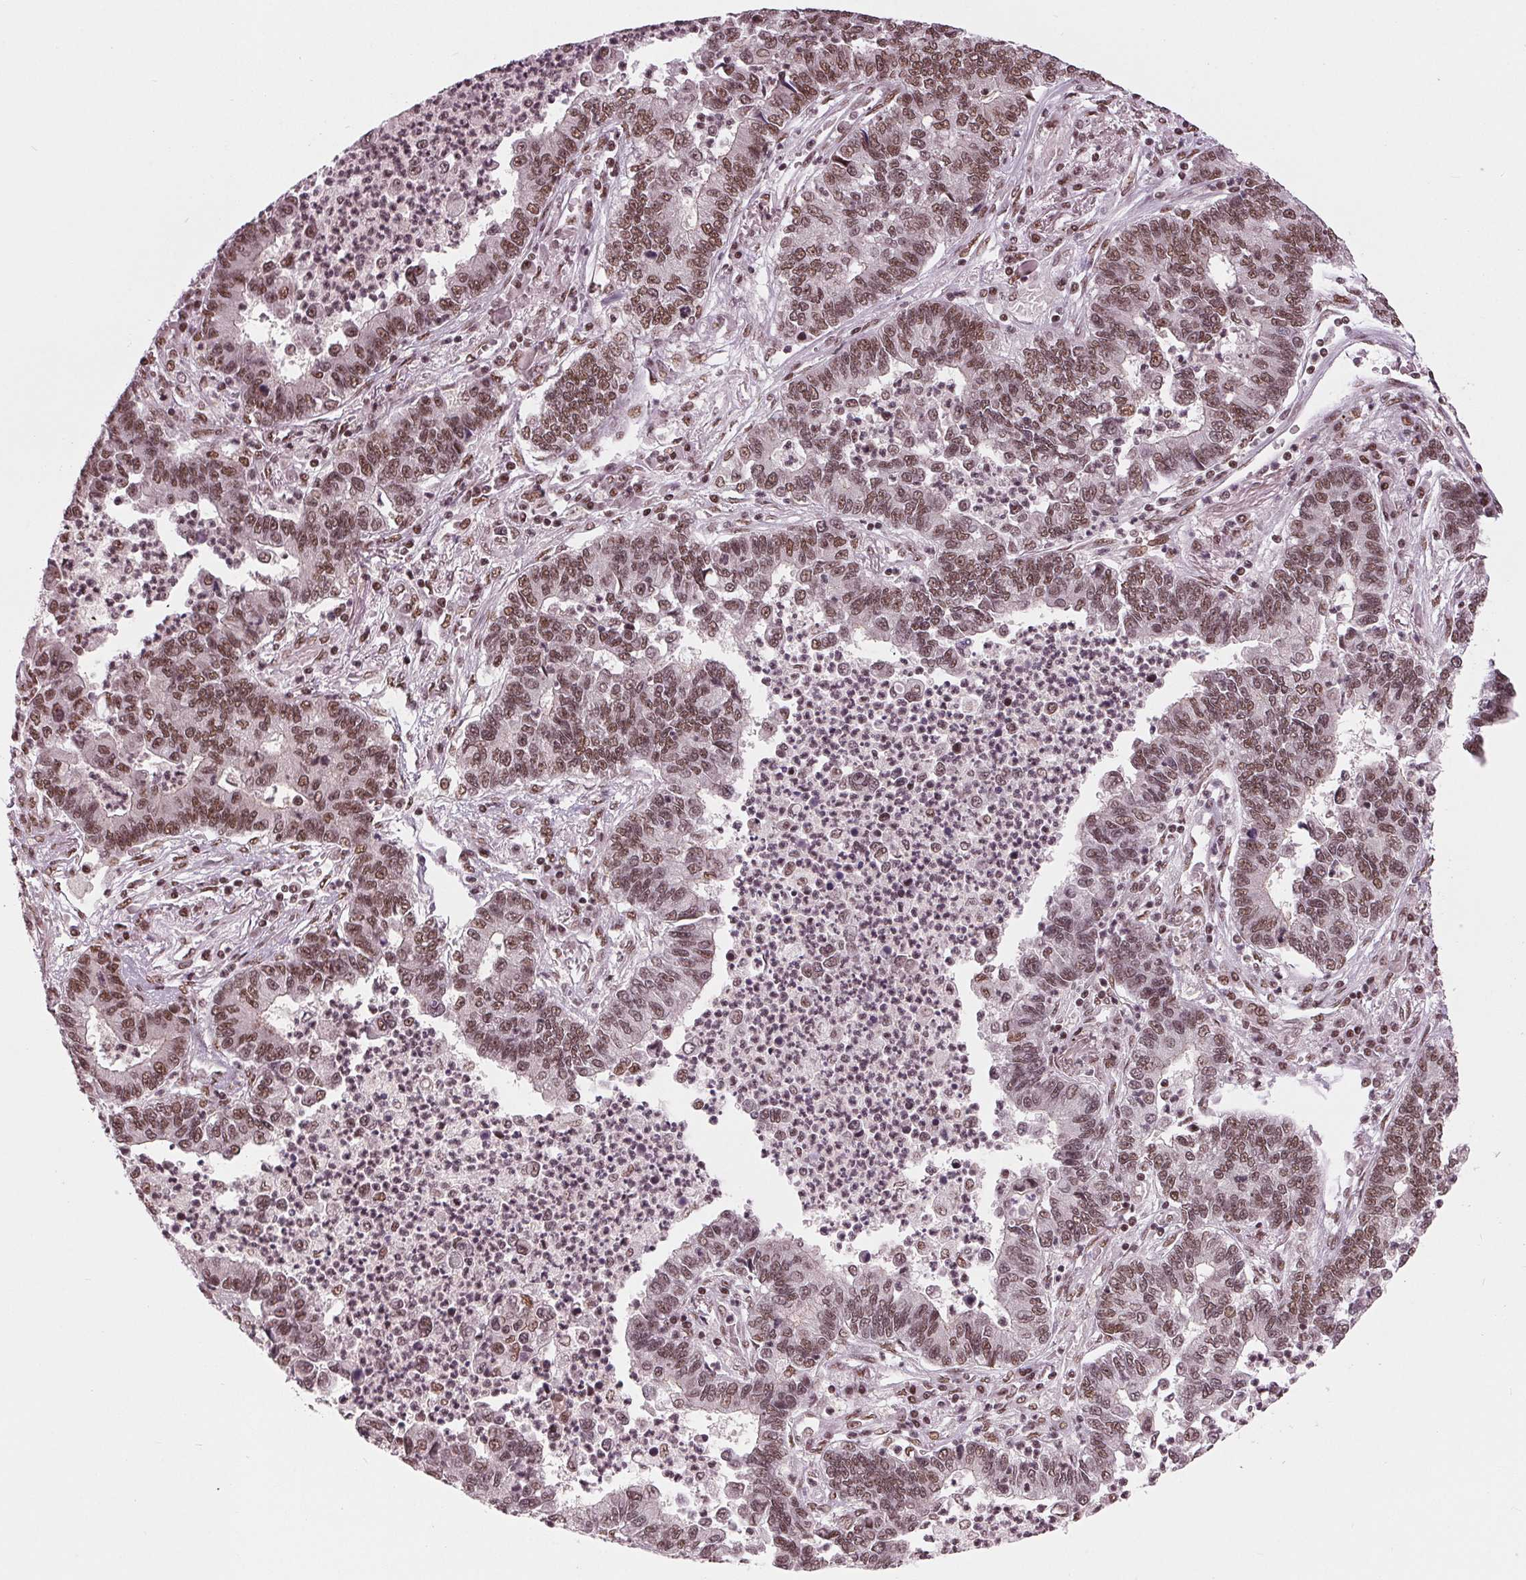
{"staining": {"intensity": "moderate", "quantity": ">75%", "location": "nuclear"}, "tissue": "lung cancer", "cell_type": "Tumor cells", "image_type": "cancer", "snomed": [{"axis": "morphology", "description": "Adenocarcinoma, NOS"}, {"axis": "topography", "description": "Lung"}], "caption": "Brown immunohistochemical staining in adenocarcinoma (lung) shows moderate nuclear staining in approximately >75% of tumor cells. (IHC, brightfield microscopy, high magnification).", "gene": "LSM2", "patient": {"sex": "female", "age": 57}}